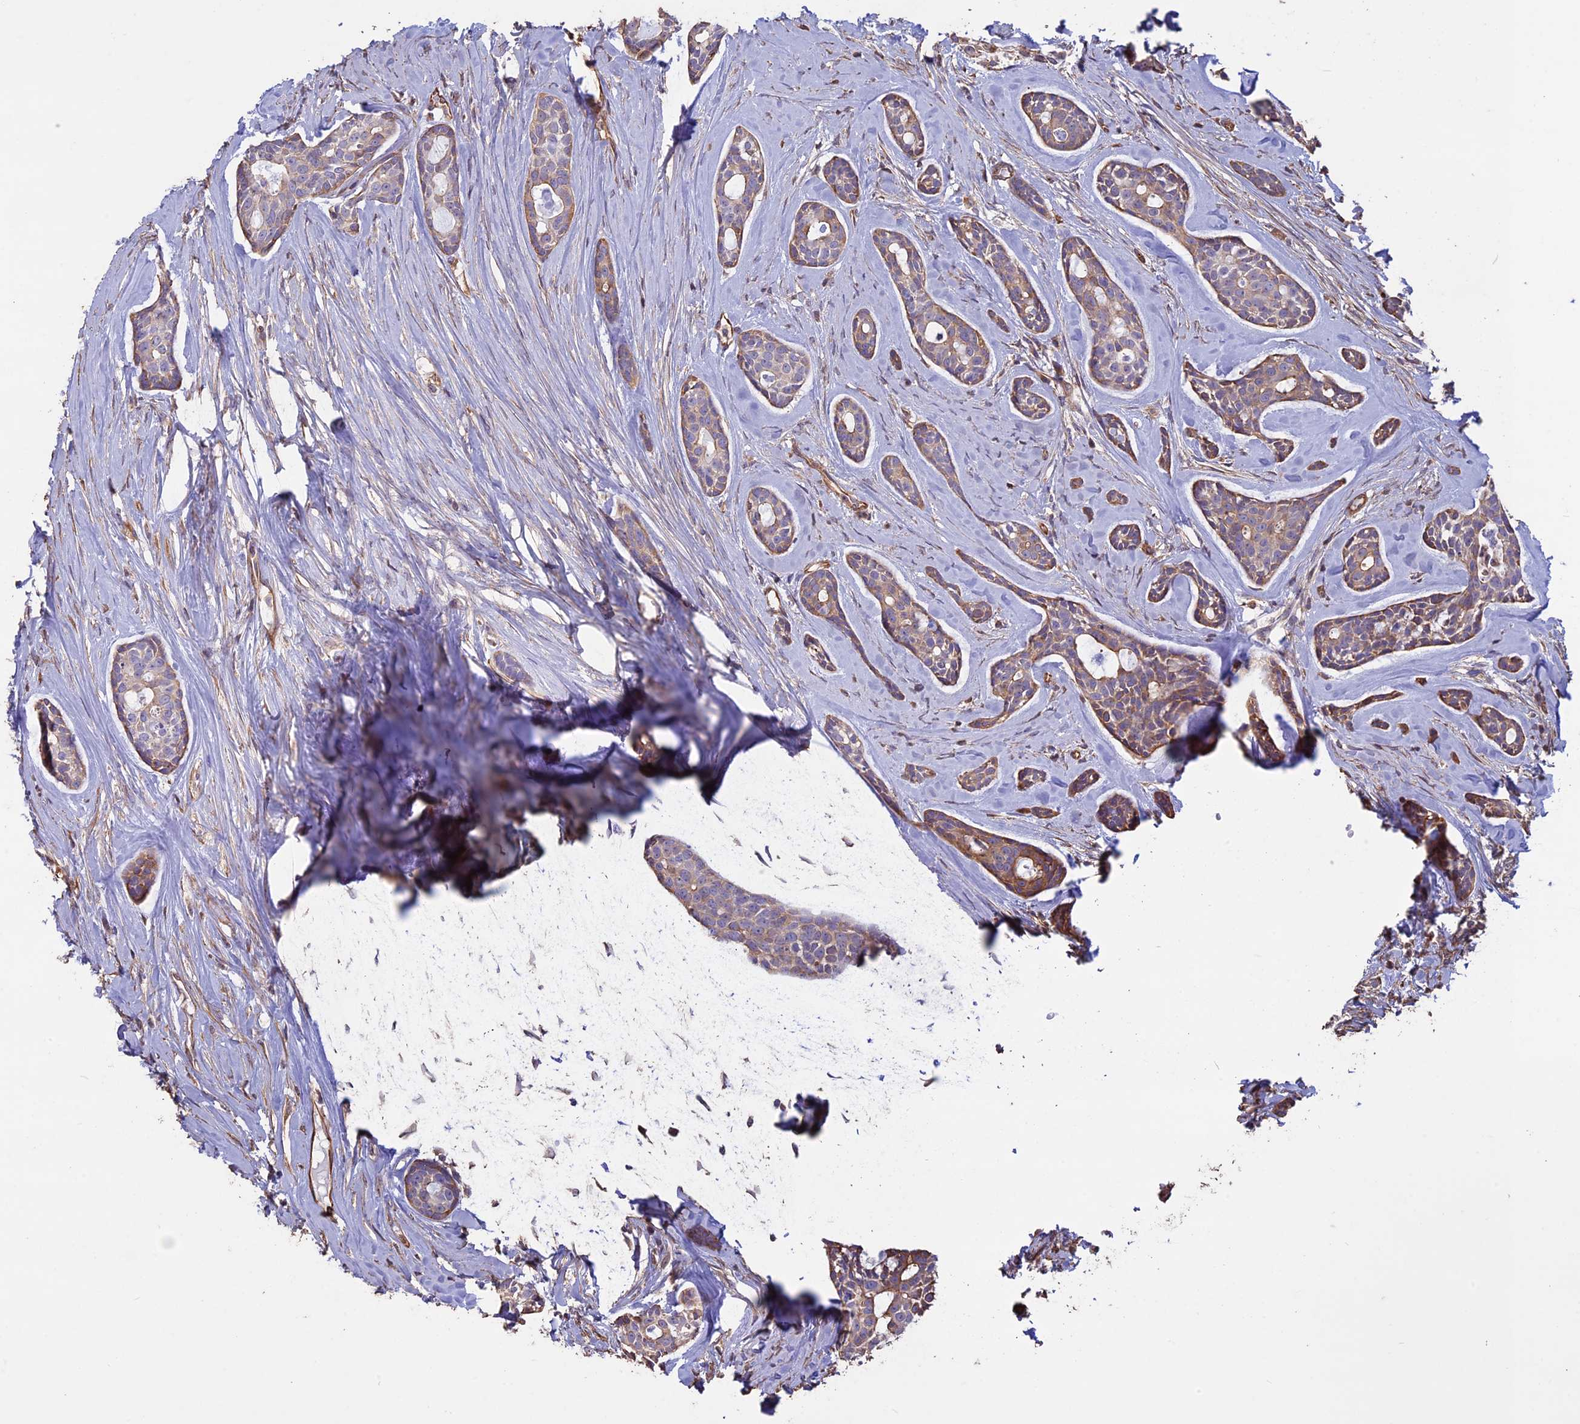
{"staining": {"intensity": "moderate", "quantity": "25%-75%", "location": "cytoplasmic/membranous"}, "tissue": "head and neck cancer", "cell_type": "Tumor cells", "image_type": "cancer", "snomed": [{"axis": "morphology", "description": "Adenocarcinoma, NOS"}, {"axis": "topography", "description": "Subcutis"}, {"axis": "topography", "description": "Head-Neck"}], "caption": "Protein expression analysis of human head and neck cancer reveals moderate cytoplasmic/membranous expression in about 25%-75% of tumor cells.", "gene": "CCDC148", "patient": {"sex": "female", "age": 73}}